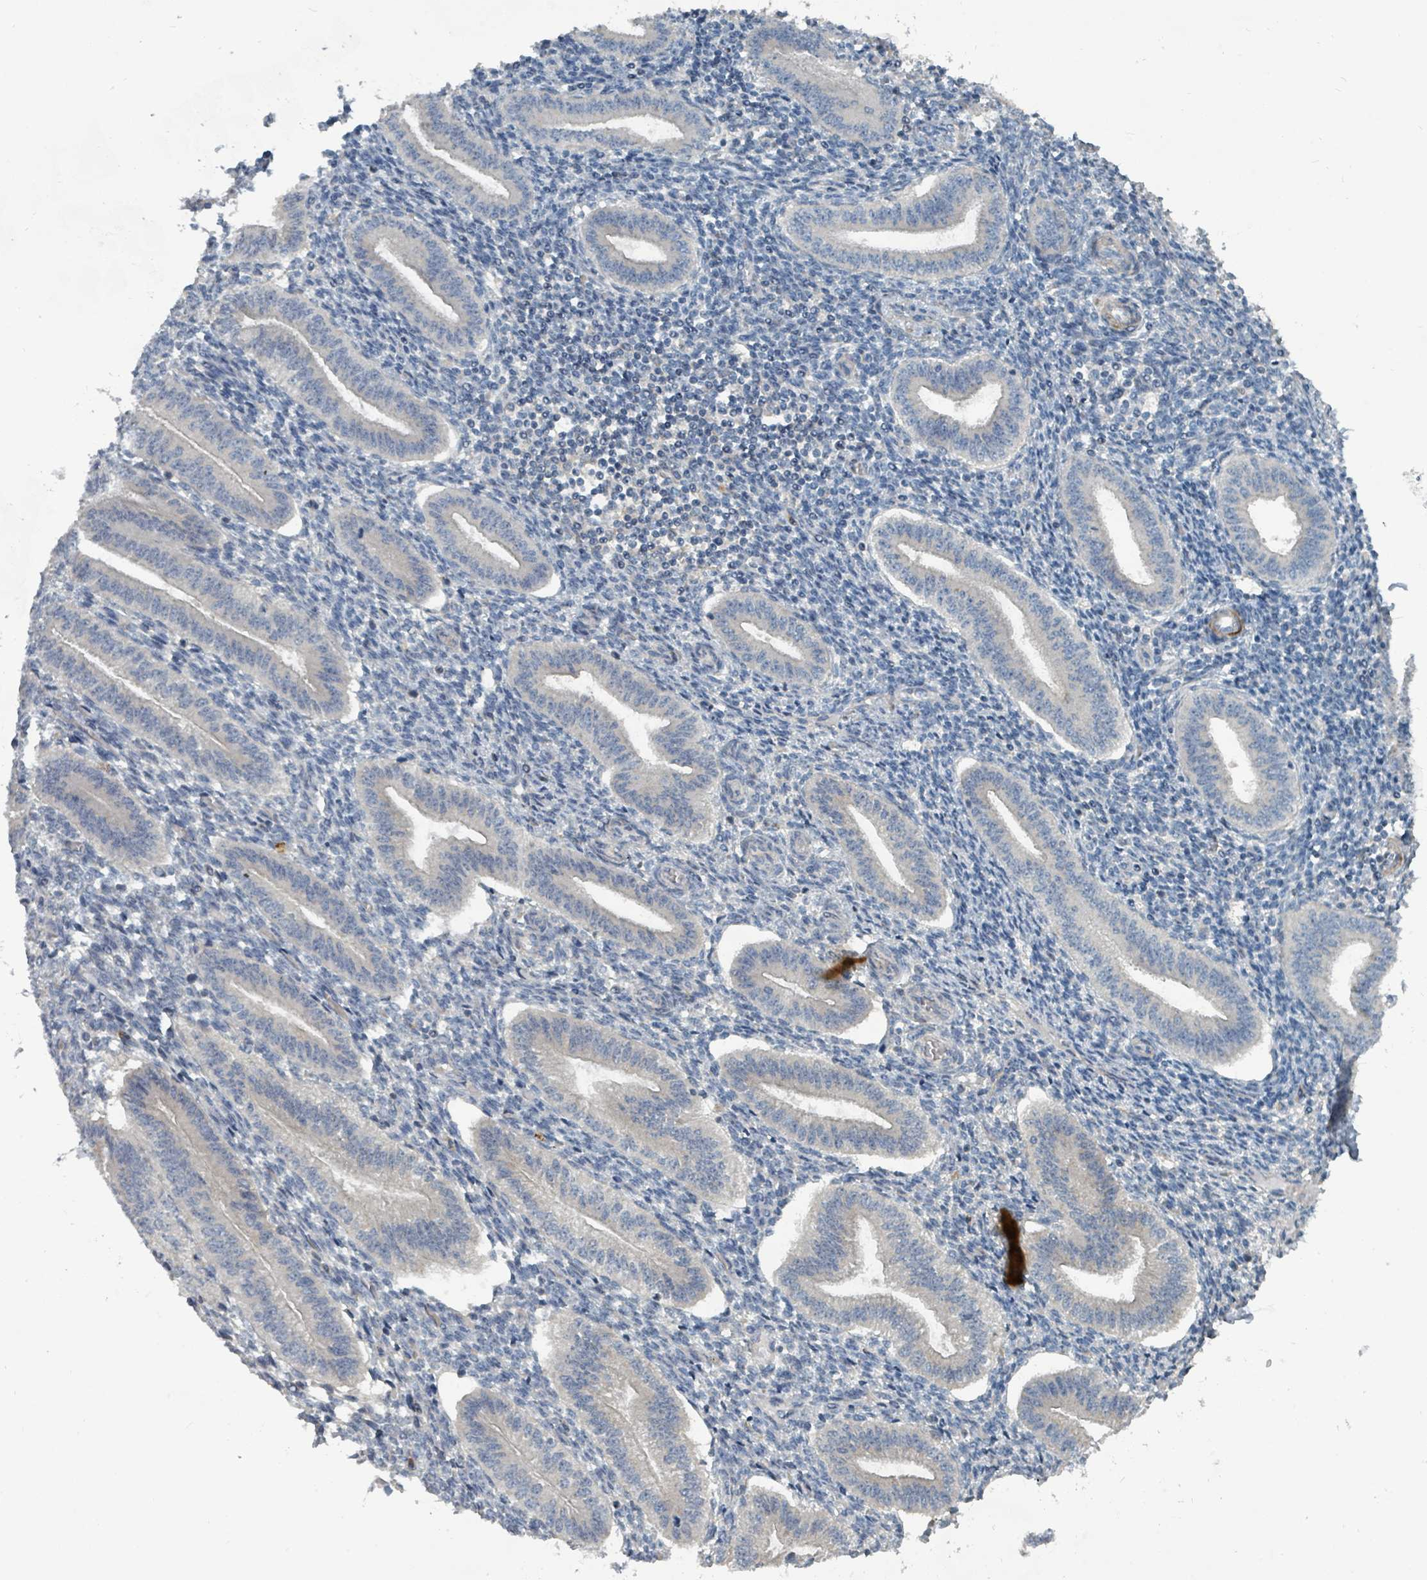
{"staining": {"intensity": "negative", "quantity": "none", "location": "none"}, "tissue": "endometrium", "cell_type": "Cells in endometrial stroma", "image_type": "normal", "snomed": [{"axis": "morphology", "description": "Normal tissue, NOS"}, {"axis": "topography", "description": "Endometrium"}], "caption": "This is an IHC histopathology image of unremarkable human endometrium. There is no positivity in cells in endometrial stroma.", "gene": "SLC44A5", "patient": {"sex": "female", "age": 34}}